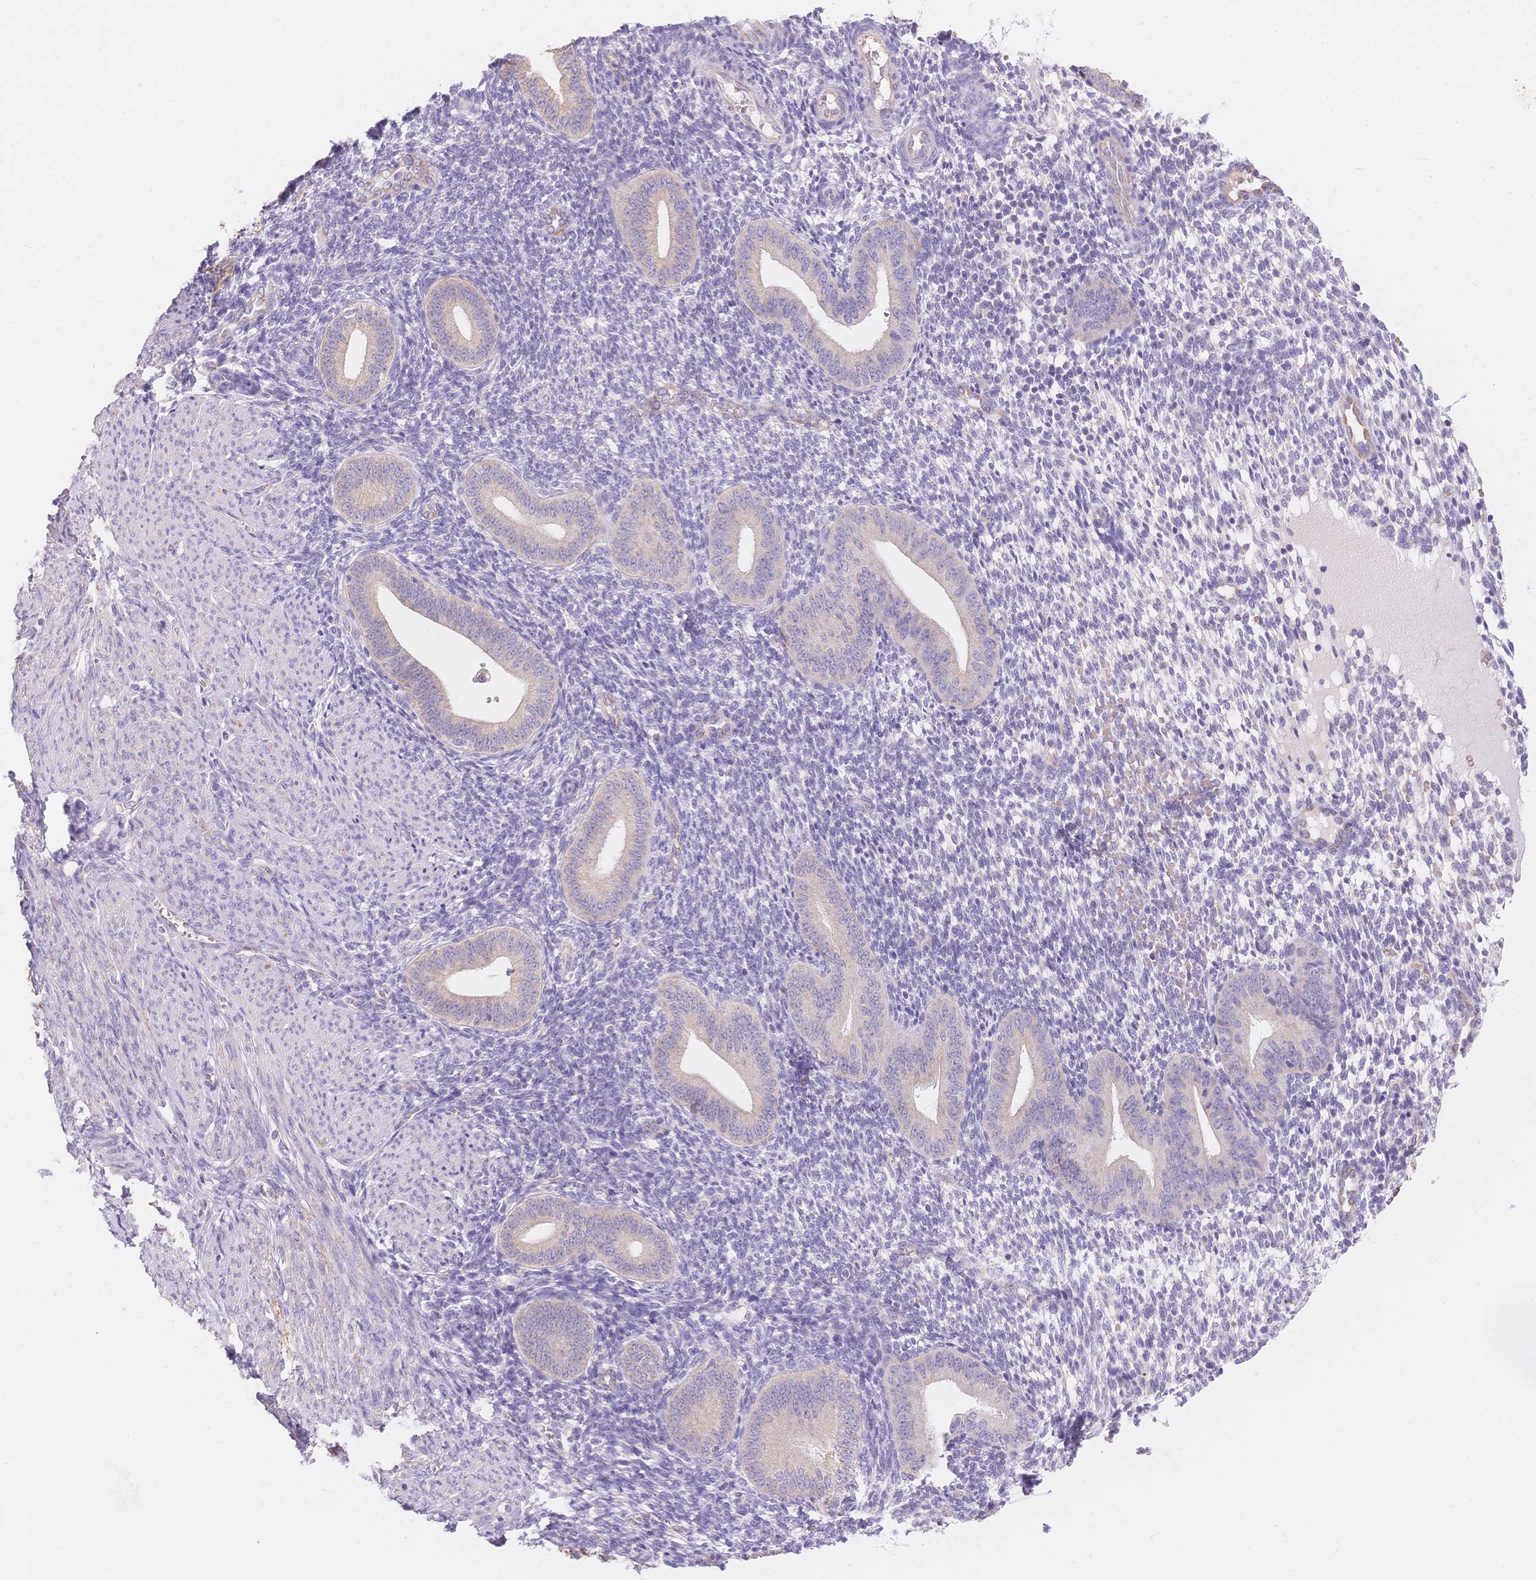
{"staining": {"intensity": "negative", "quantity": "none", "location": "none"}, "tissue": "endometrium", "cell_type": "Cells in endometrial stroma", "image_type": "normal", "snomed": [{"axis": "morphology", "description": "Normal tissue, NOS"}, {"axis": "topography", "description": "Endometrium"}], "caption": "Cells in endometrial stroma show no significant protein staining in normal endometrium. (Brightfield microscopy of DAB (3,3'-diaminobenzidine) immunohistochemistry (IHC) at high magnification).", "gene": "SMYD1", "patient": {"sex": "female", "age": 40}}